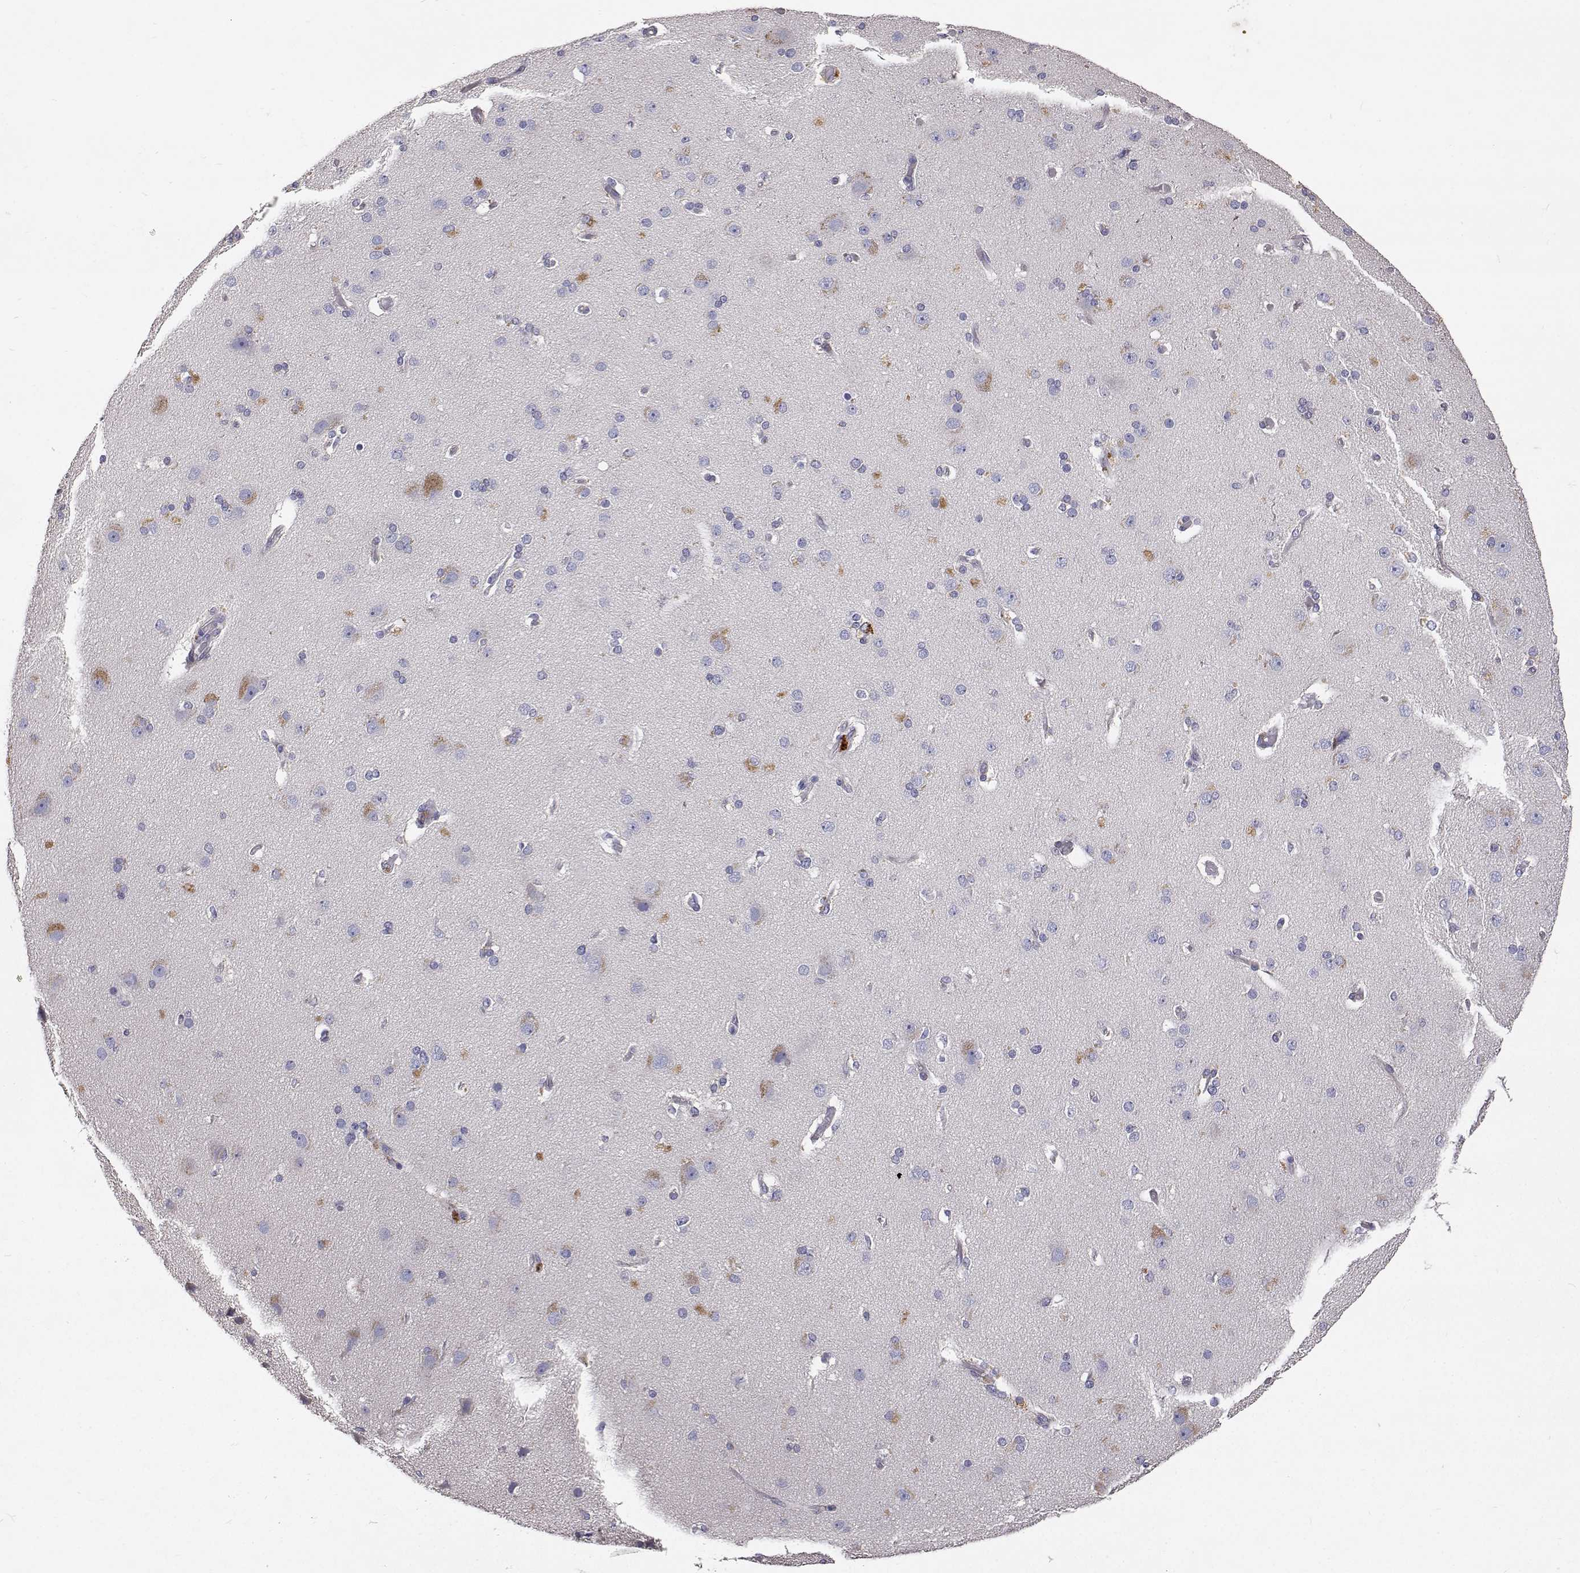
{"staining": {"intensity": "negative", "quantity": "none", "location": "none"}, "tissue": "cerebral cortex", "cell_type": "Endothelial cells", "image_type": "normal", "snomed": [{"axis": "morphology", "description": "Normal tissue, NOS"}, {"axis": "morphology", "description": "Glioma, malignant, High grade"}, {"axis": "topography", "description": "Cerebral cortex"}], "caption": "Protein analysis of normal cerebral cortex reveals no significant staining in endothelial cells. (DAB (3,3'-diaminobenzidine) IHC, high magnification).", "gene": "TRIM60", "patient": {"sex": "male", "age": 71}}